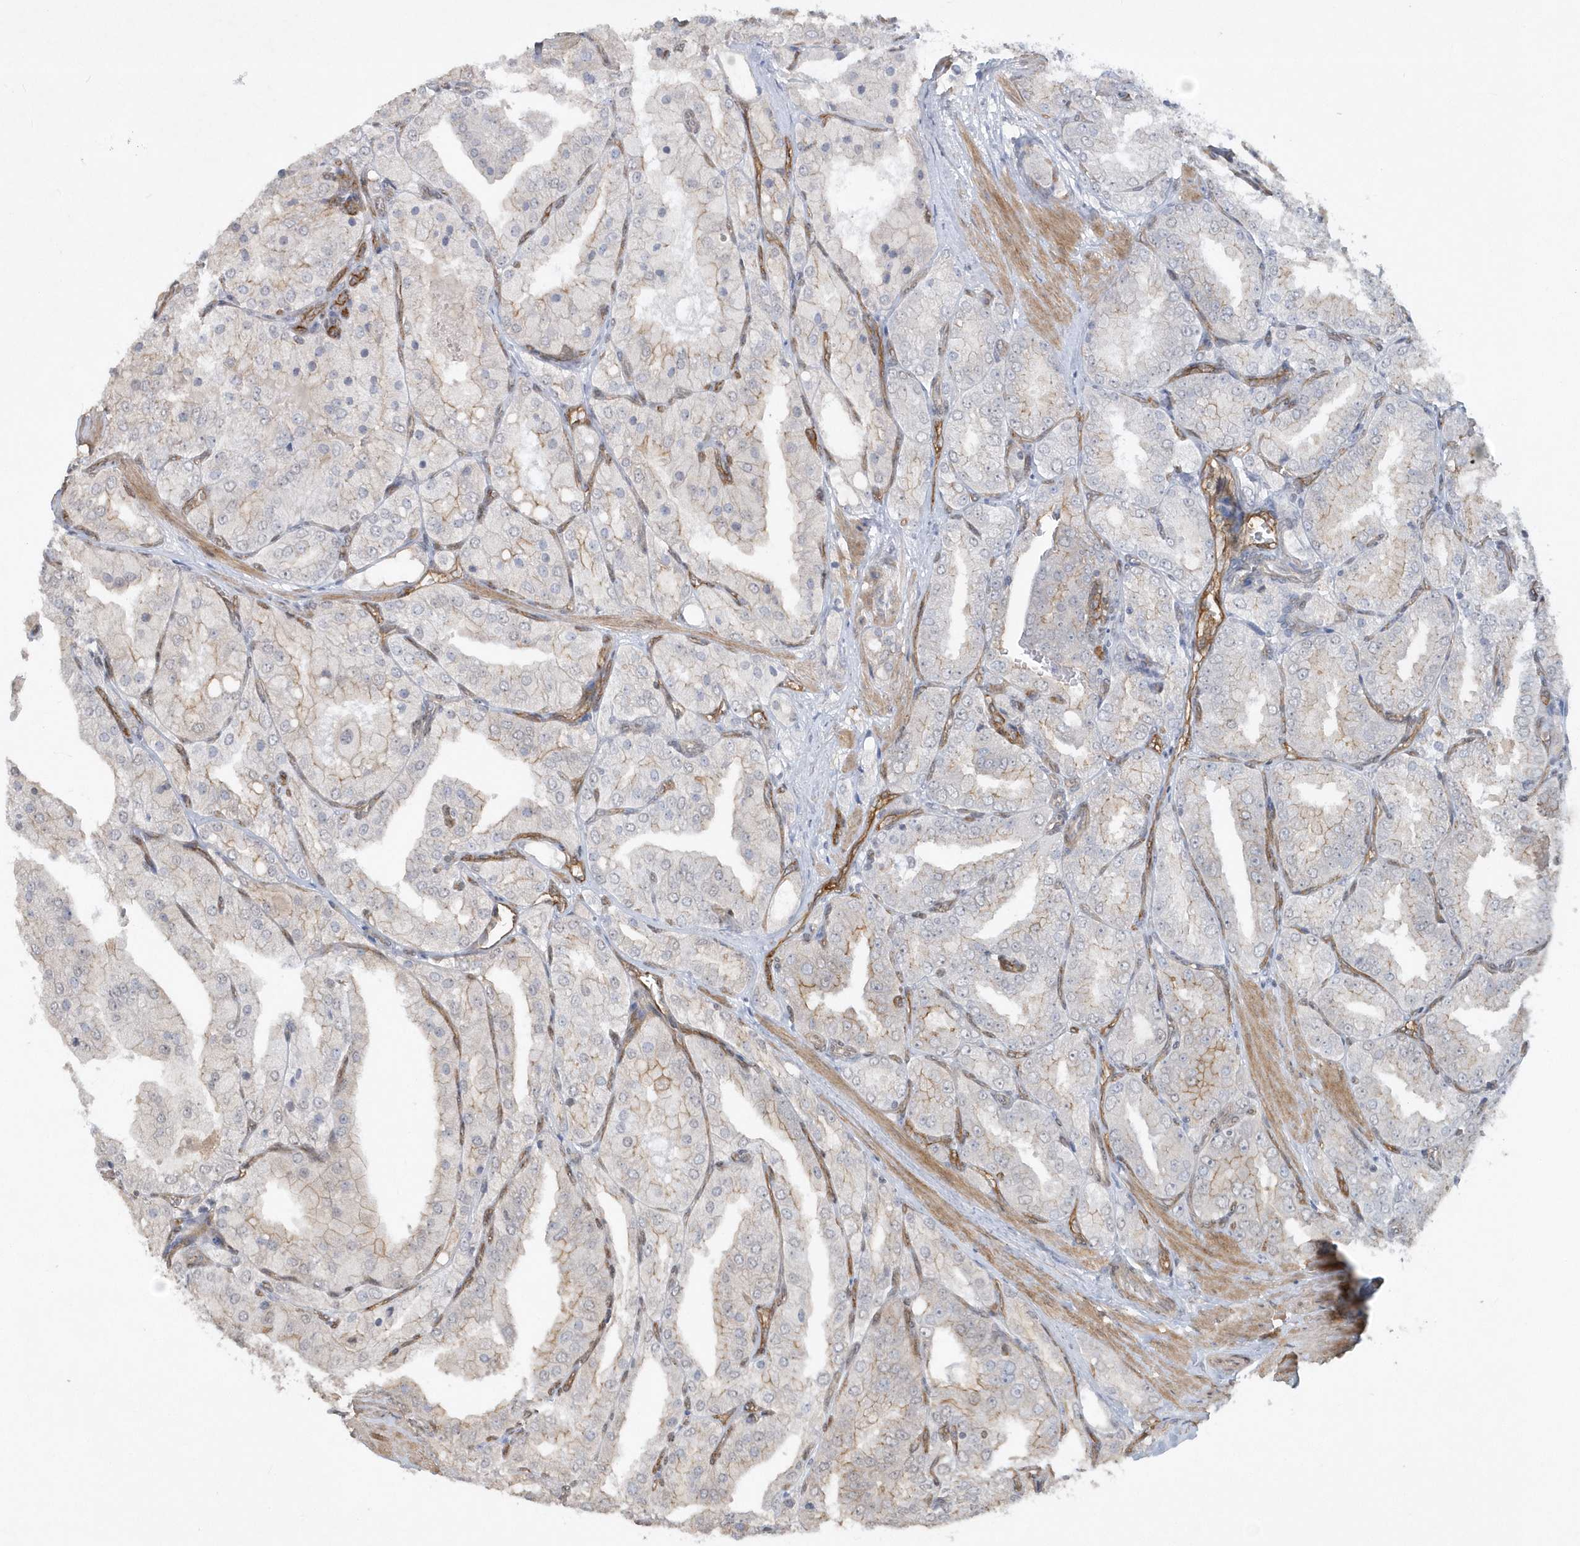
{"staining": {"intensity": "moderate", "quantity": "<25%", "location": "cytoplasmic/membranous"}, "tissue": "prostate cancer", "cell_type": "Tumor cells", "image_type": "cancer", "snomed": [{"axis": "morphology", "description": "Adenocarcinoma, High grade"}, {"axis": "topography", "description": "Prostate"}], "caption": "Human prostate cancer (adenocarcinoma (high-grade)) stained with a protein marker demonstrates moderate staining in tumor cells.", "gene": "RAI14", "patient": {"sex": "male", "age": 50}}